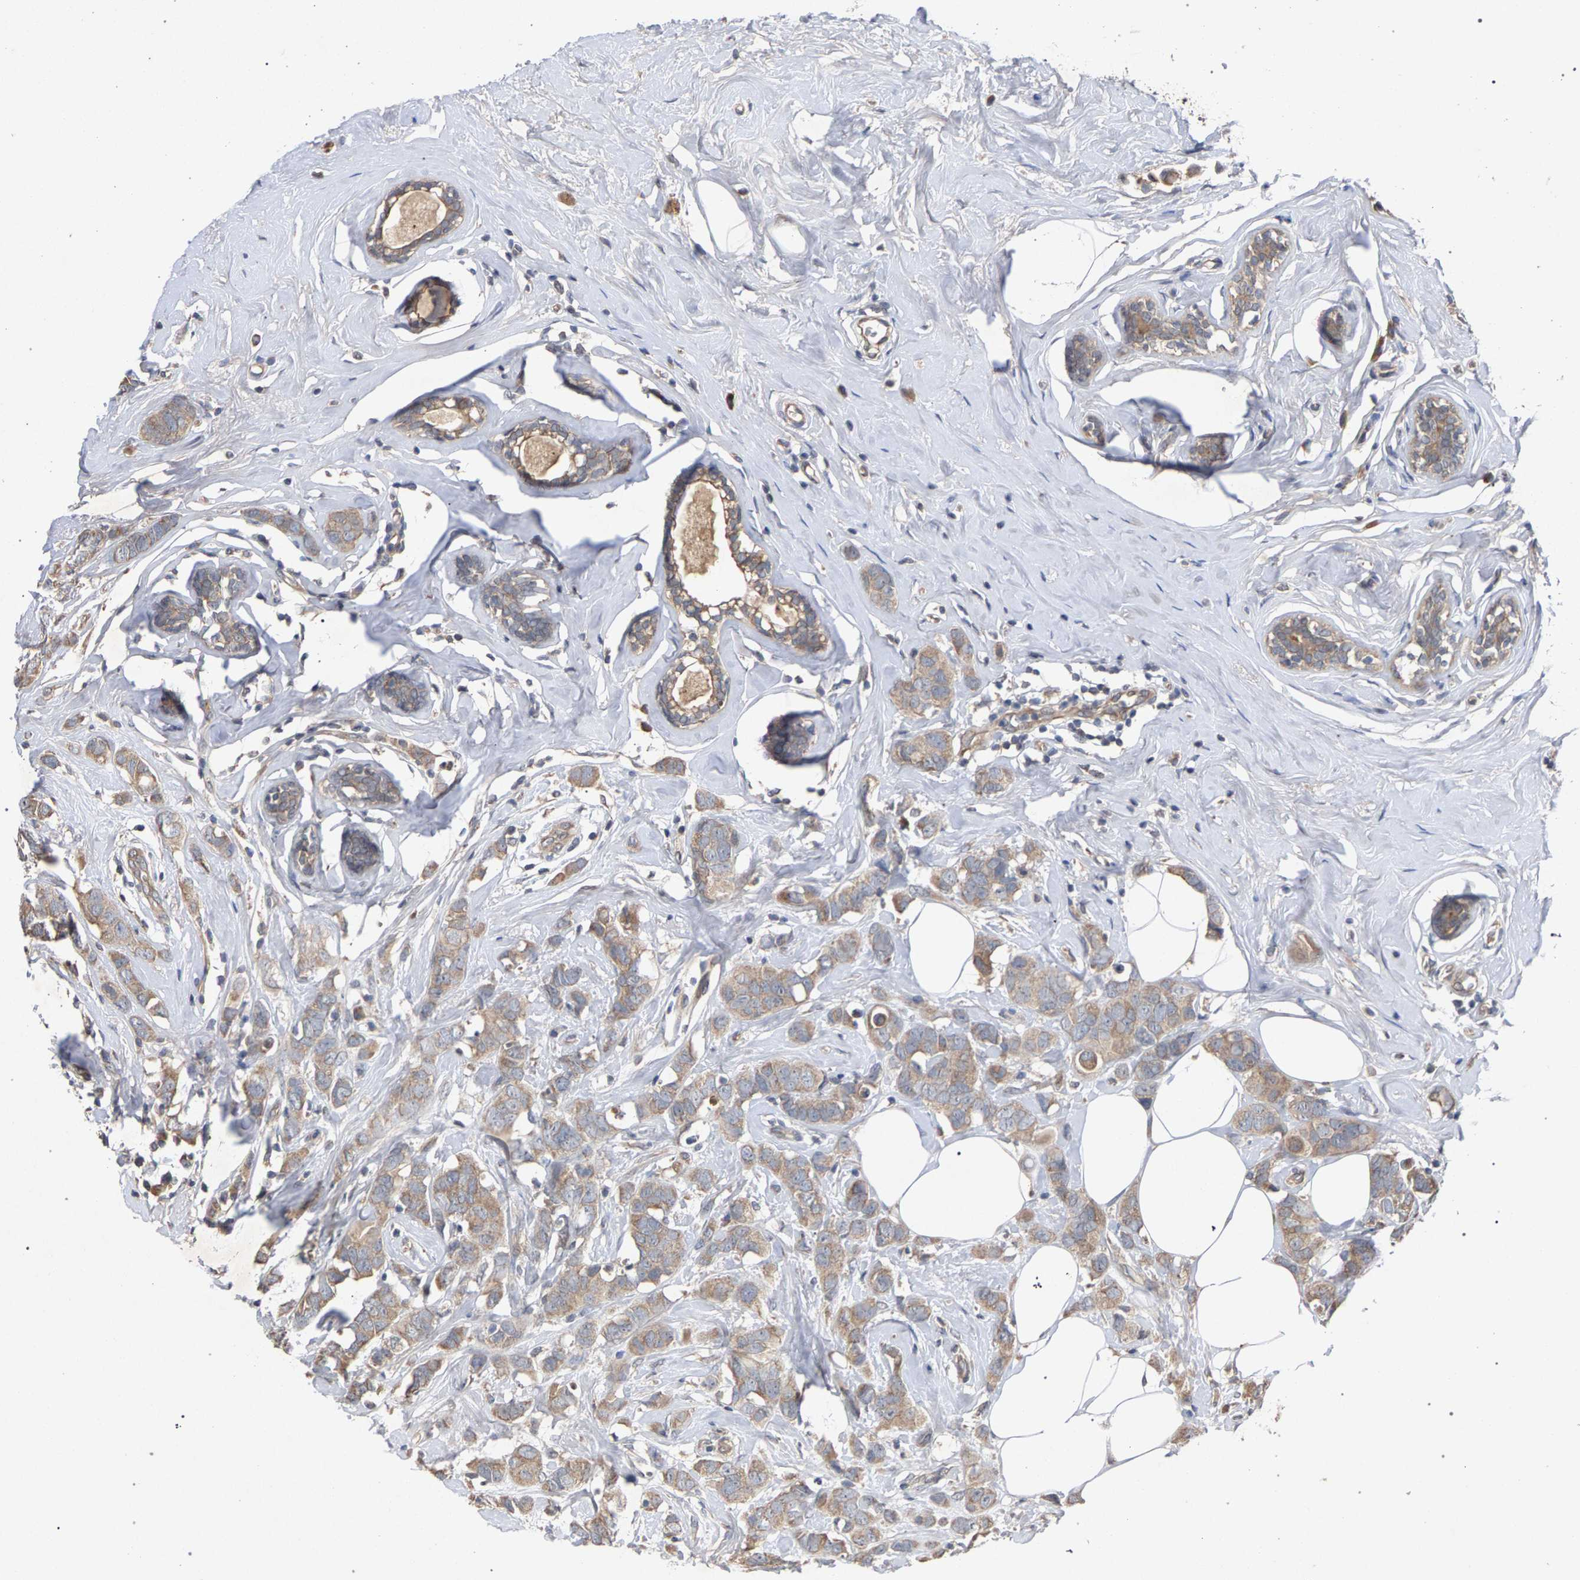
{"staining": {"intensity": "weak", "quantity": ">75%", "location": "cytoplasmic/membranous"}, "tissue": "breast cancer", "cell_type": "Tumor cells", "image_type": "cancer", "snomed": [{"axis": "morphology", "description": "Normal tissue, NOS"}, {"axis": "morphology", "description": "Duct carcinoma"}, {"axis": "topography", "description": "Breast"}], "caption": "Protein expression analysis of intraductal carcinoma (breast) reveals weak cytoplasmic/membranous staining in about >75% of tumor cells. The staining is performed using DAB (3,3'-diaminobenzidine) brown chromogen to label protein expression. The nuclei are counter-stained blue using hematoxylin.", "gene": "SLC4A4", "patient": {"sex": "female", "age": 50}}